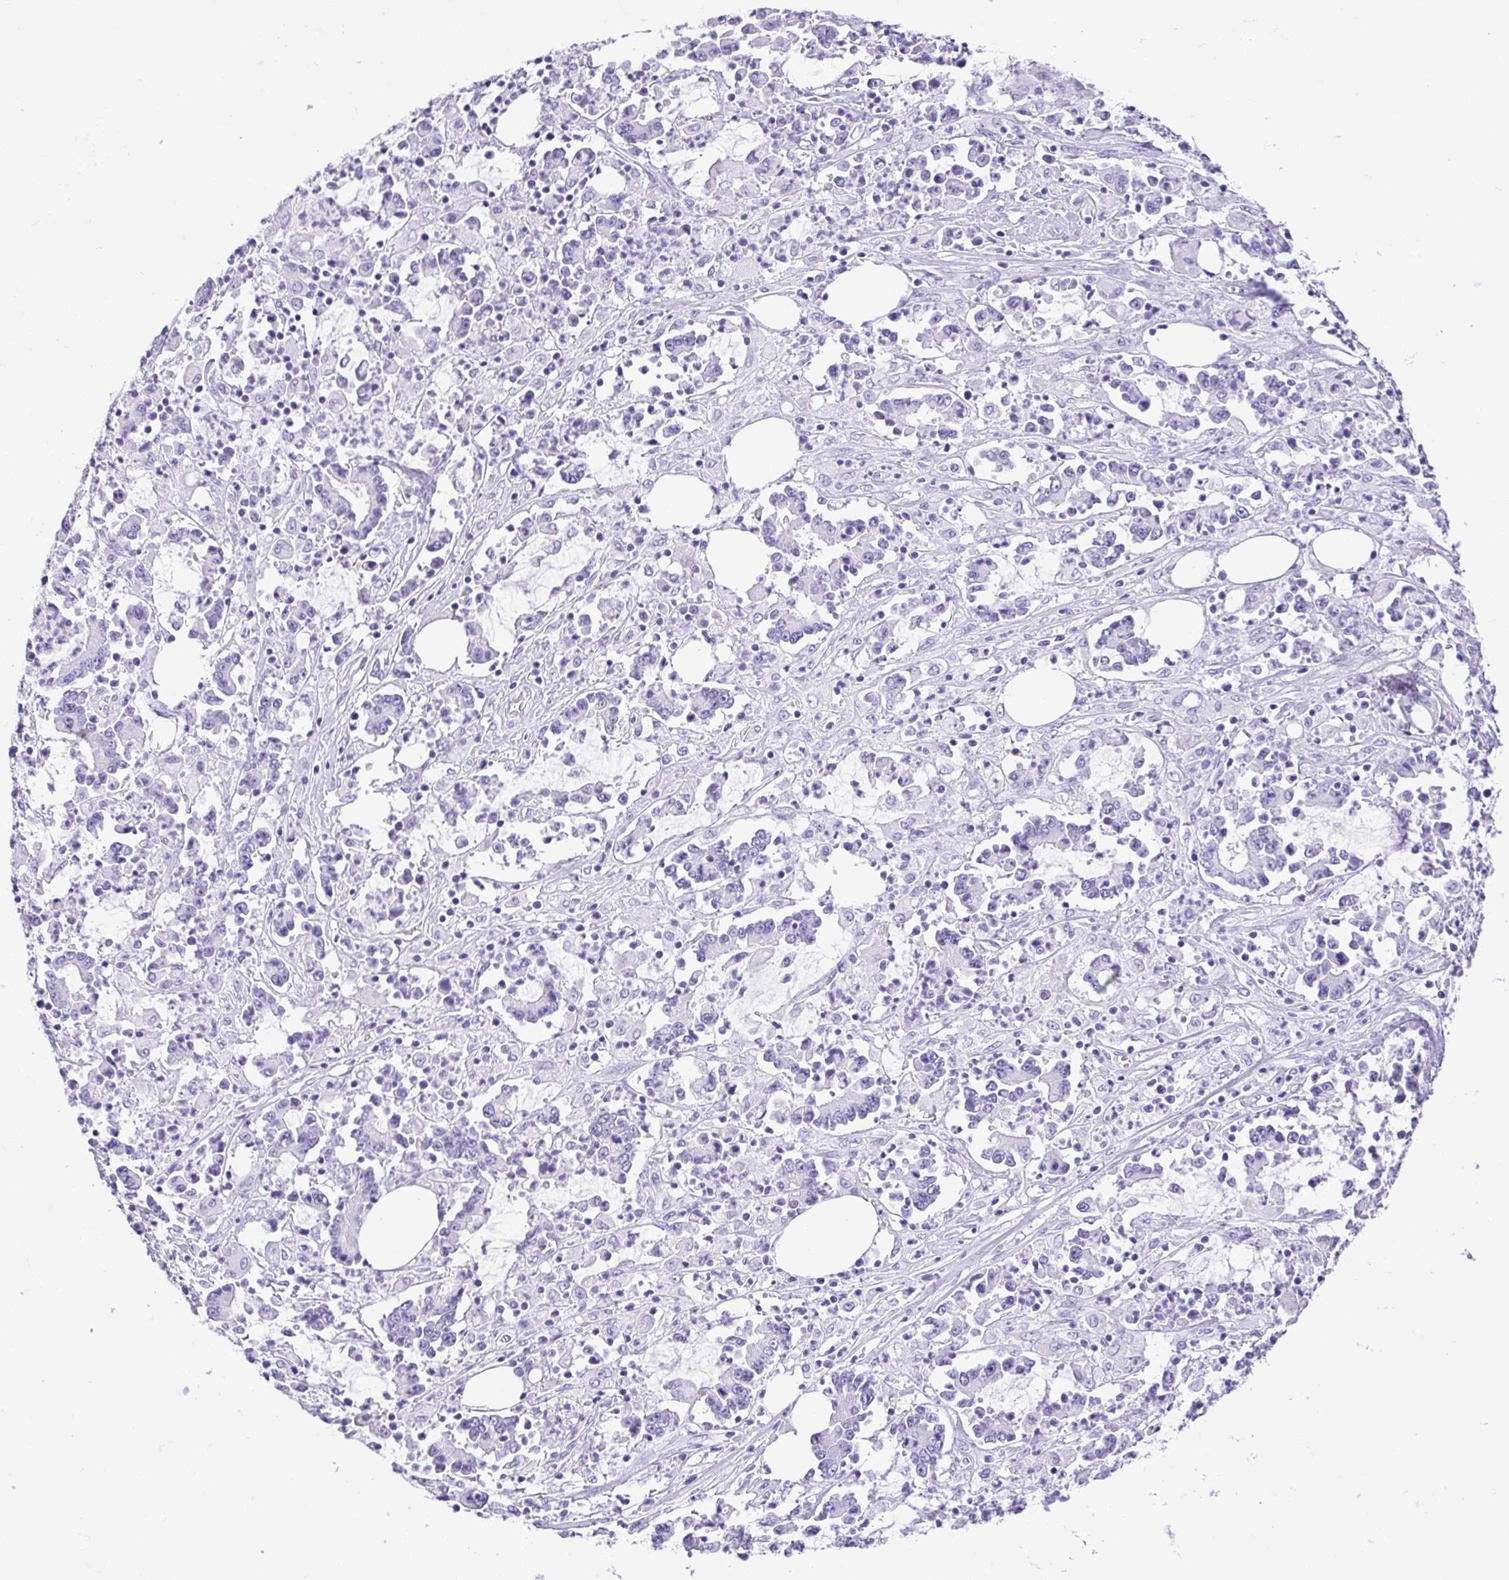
{"staining": {"intensity": "negative", "quantity": "none", "location": "none"}, "tissue": "stomach cancer", "cell_type": "Tumor cells", "image_type": "cancer", "snomed": [{"axis": "morphology", "description": "Adenocarcinoma, NOS"}, {"axis": "topography", "description": "Stomach, upper"}], "caption": "Immunohistochemical staining of human stomach cancer (adenocarcinoma) shows no significant staining in tumor cells.", "gene": "CDSN", "patient": {"sex": "male", "age": 68}}